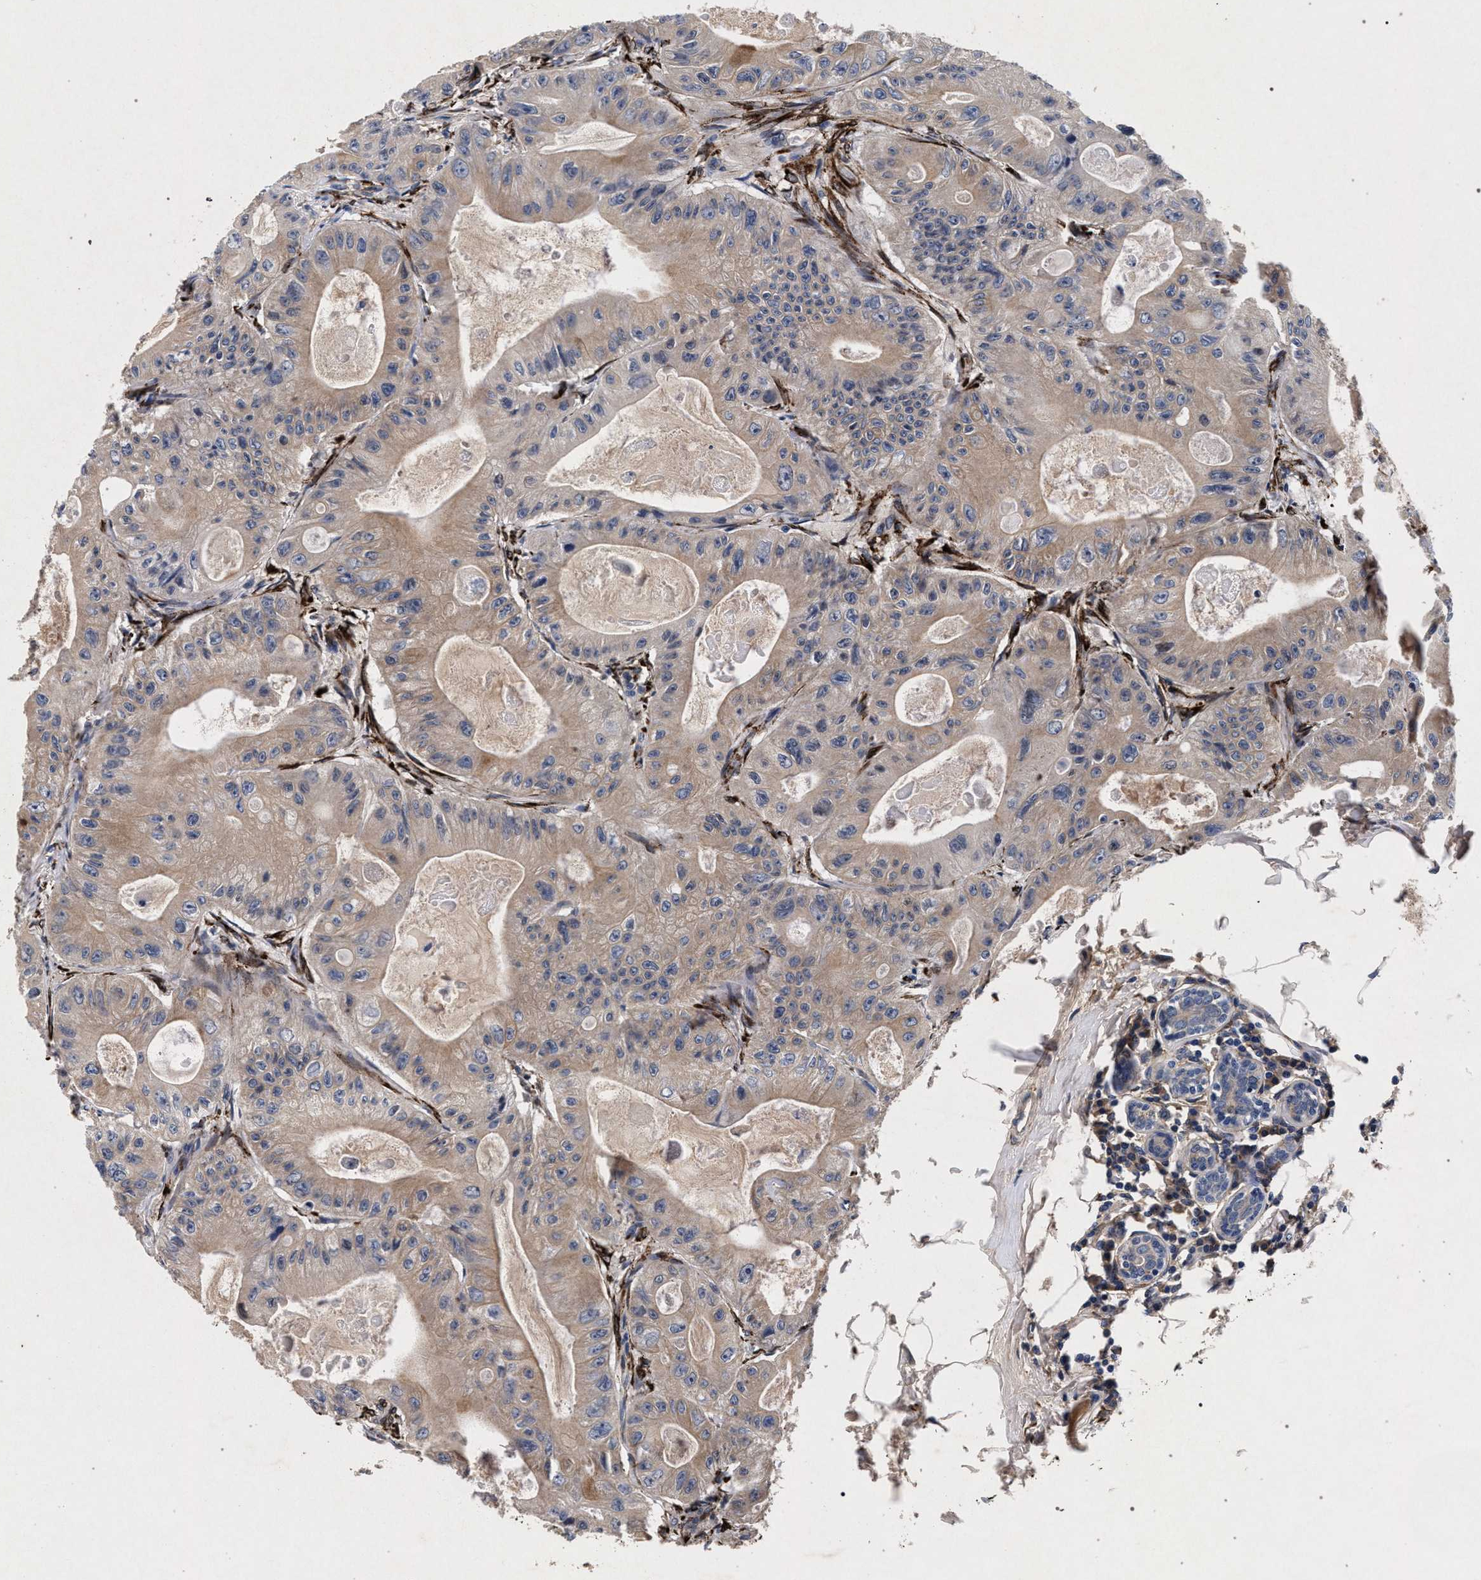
{"staining": {"intensity": "weak", "quantity": ">75%", "location": "cytoplasmic/membranous"}, "tissue": "colorectal cancer", "cell_type": "Tumor cells", "image_type": "cancer", "snomed": [{"axis": "morphology", "description": "Adenocarcinoma, NOS"}, {"axis": "topography", "description": "Colon"}], "caption": "Immunohistochemistry (DAB) staining of colorectal adenocarcinoma exhibits weak cytoplasmic/membranous protein positivity in about >75% of tumor cells. The staining is performed using DAB (3,3'-diaminobenzidine) brown chromogen to label protein expression. The nuclei are counter-stained blue using hematoxylin.", "gene": "NEK7", "patient": {"sex": "female", "age": 46}}